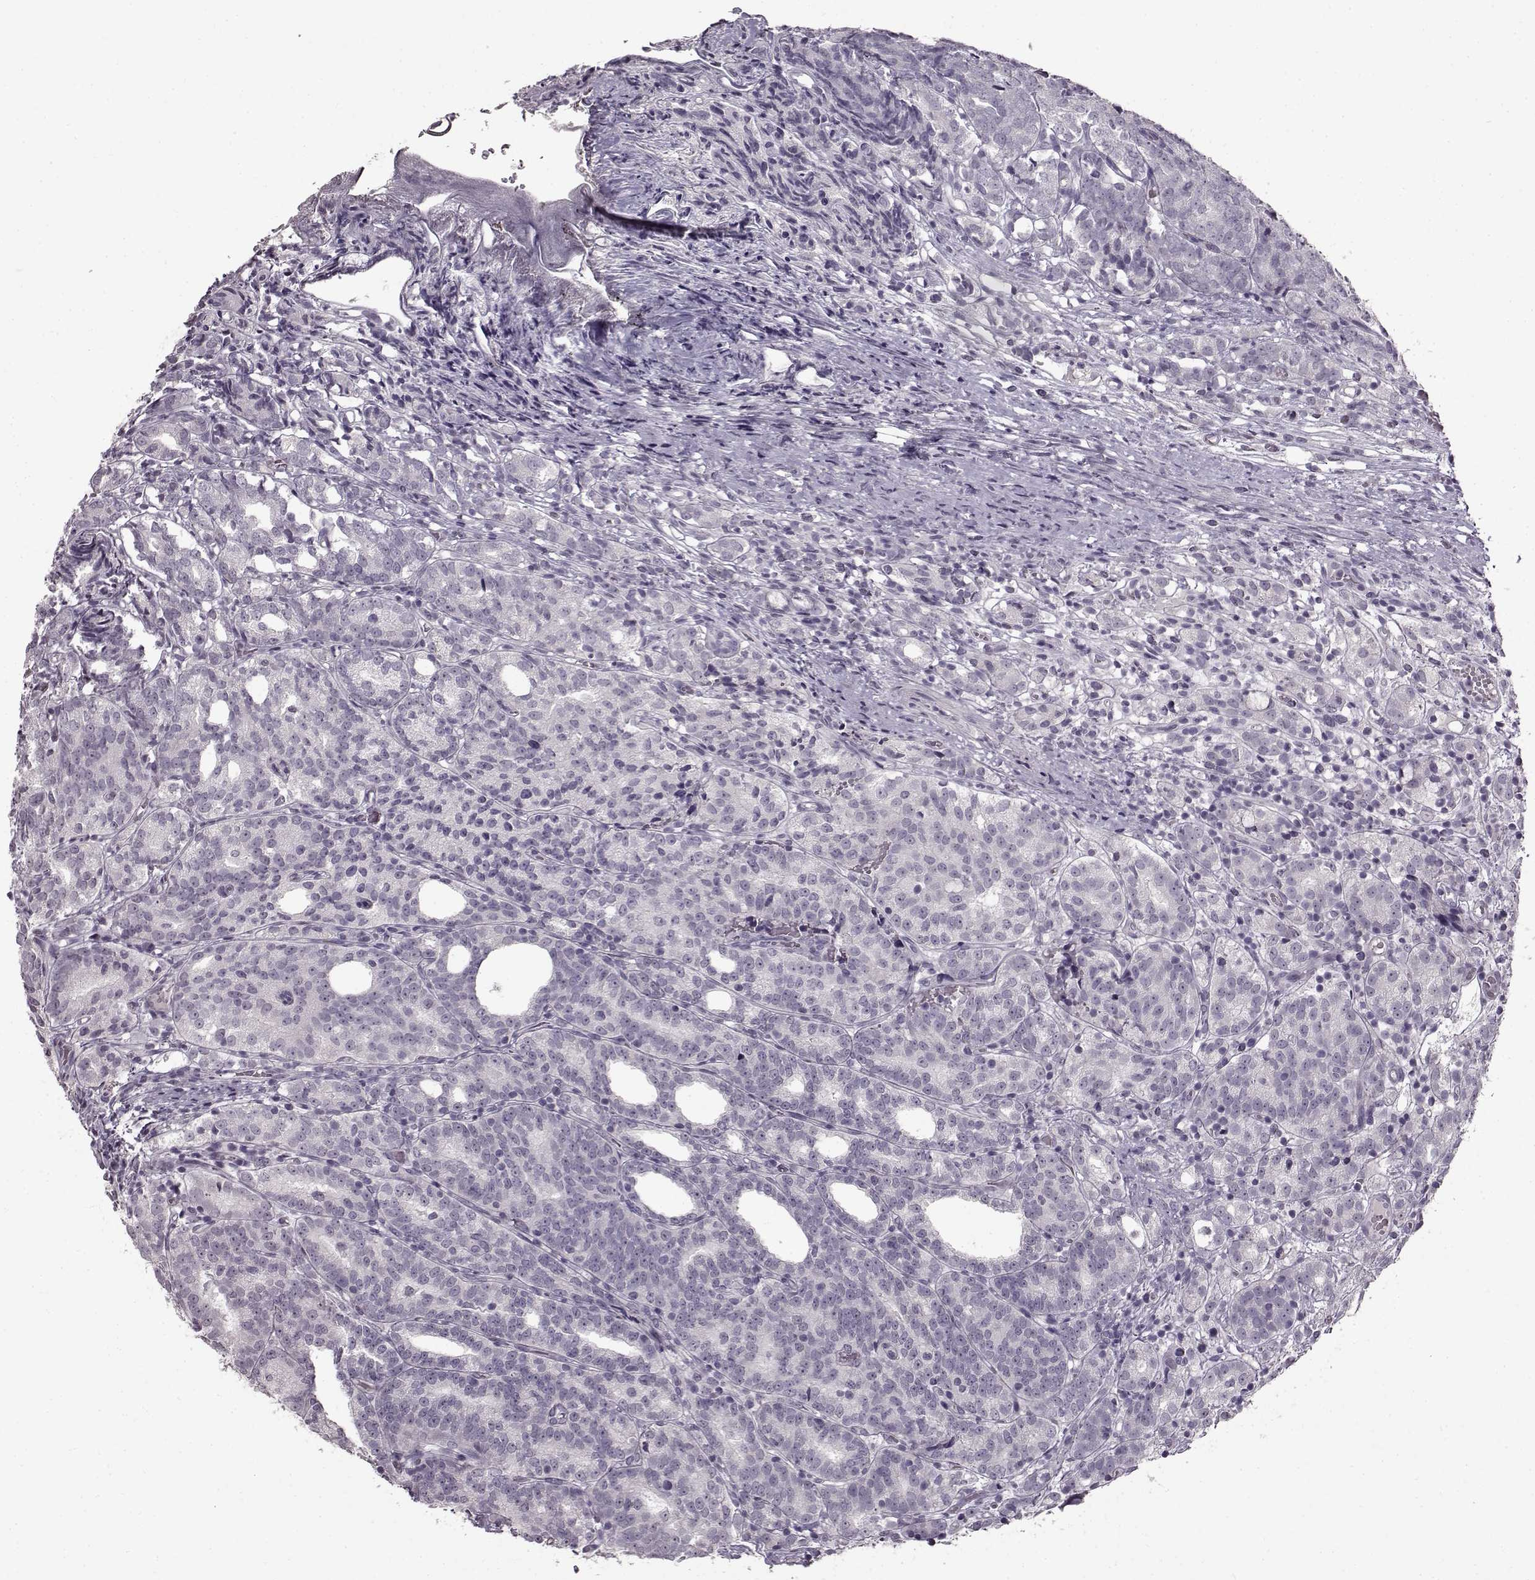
{"staining": {"intensity": "negative", "quantity": "none", "location": "none"}, "tissue": "prostate cancer", "cell_type": "Tumor cells", "image_type": "cancer", "snomed": [{"axis": "morphology", "description": "Adenocarcinoma, High grade"}, {"axis": "topography", "description": "Prostate"}], "caption": "Immunohistochemistry photomicrograph of prostate cancer stained for a protein (brown), which shows no expression in tumor cells. The staining was performed using DAB (3,3'-diaminobenzidine) to visualize the protein expression in brown, while the nuclei were stained in blue with hematoxylin (Magnification: 20x).", "gene": "FSHB", "patient": {"sex": "male", "age": 53}}